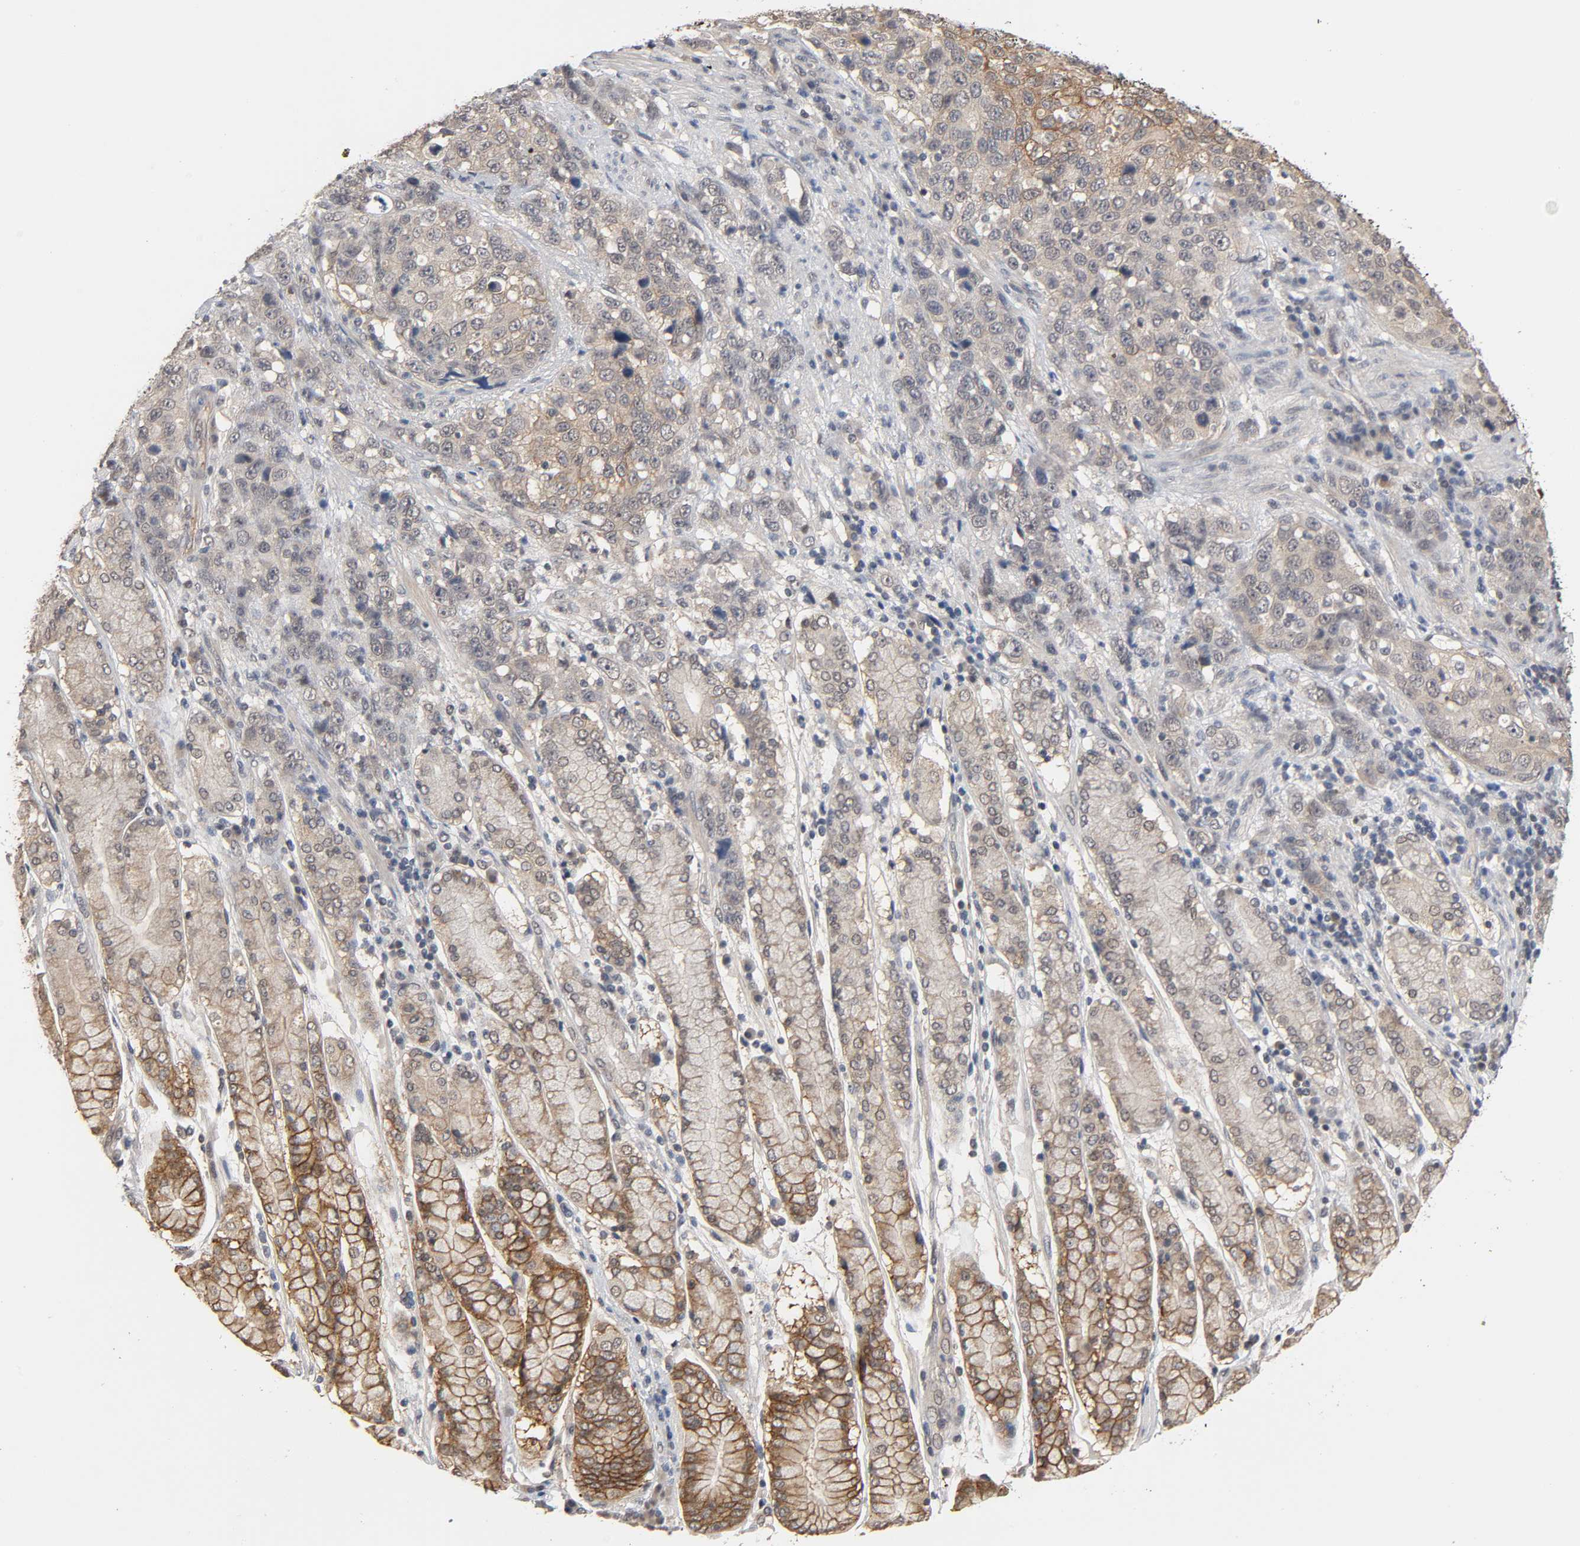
{"staining": {"intensity": "moderate", "quantity": "25%-75%", "location": "cytoplasmic/membranous"}, "tissue": "stomach cancer", "cell_type": "Tumor cells", "image_type": "cancer", "snomed": [{"axis": "morphology", "description": "Normal tissue, NOS"}, {"axis": "morphology", "description": "Adenocarcinoma, NOS"}, {"axis": "topography", "description": "Stomach"}], "caption": "Immunohistochemical staining of human stomach adenocarcinoma displays medium levels of moderate cytoplasmic/membranous protein positivity in approximately 25%-75% of tumor cells.", "gene": "HTR1E", "patient": {"sex": "male", "age": 48}}